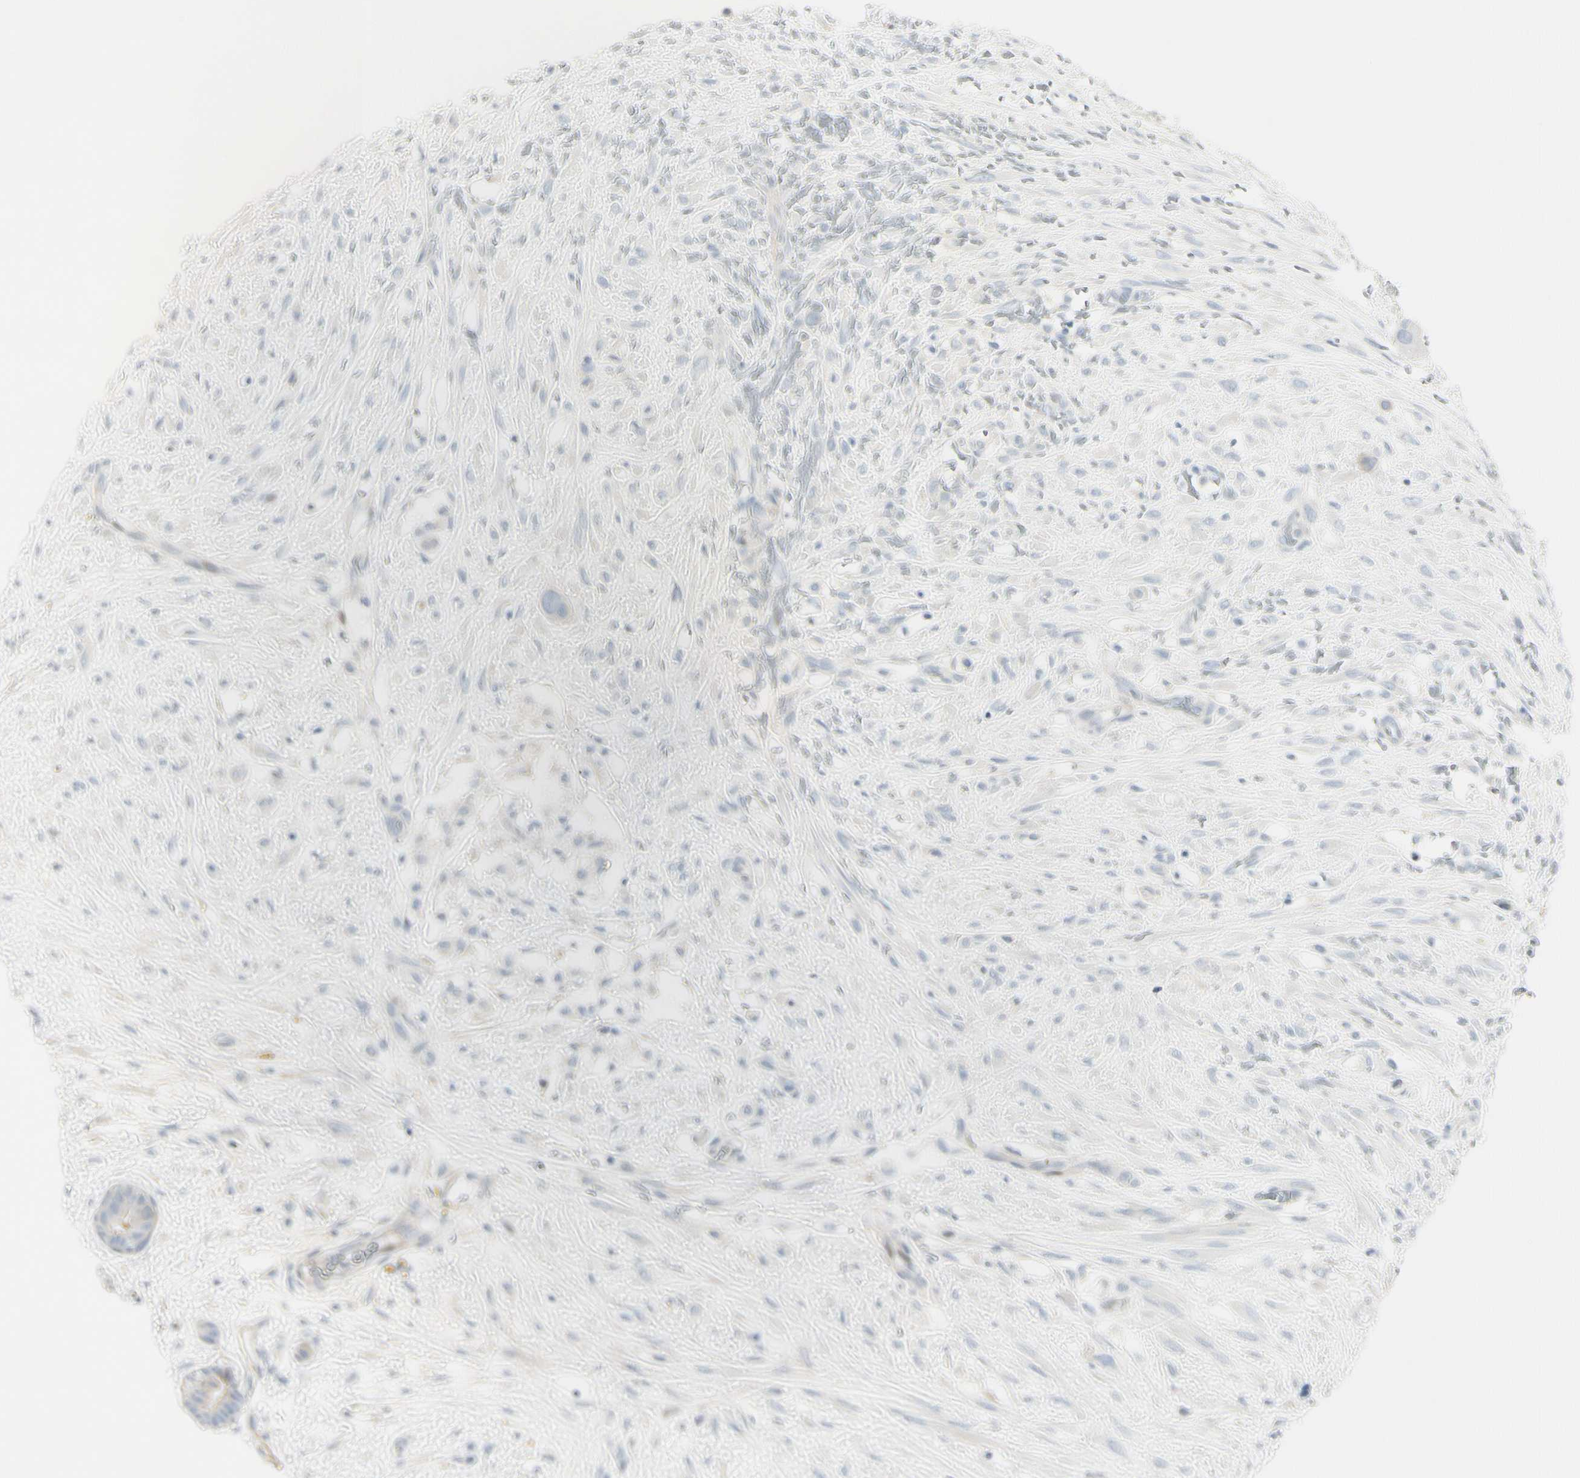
{"staining": {"intensity": "weak", "quantity": "<25%", "location": "cytoplasmic/membranous"}, "tissue": "breast cancer", "cell_type": "Tumor cells", "image_type": "cancer", "snomed": [{"axis": "morphology", "description": "Duct carcinoma"}, {"axis": "topography", "description": "Breast"}], "caption": "Immunohistochemistry histopathology image of neoplastic tissue: human breast cancer stained with DAB (3,3'-diaminobenzidine) reveals no significant protein expression in tumor cells.", "gene": "CACNA2D1", "patient": {"sex": "female", "age": 40}}